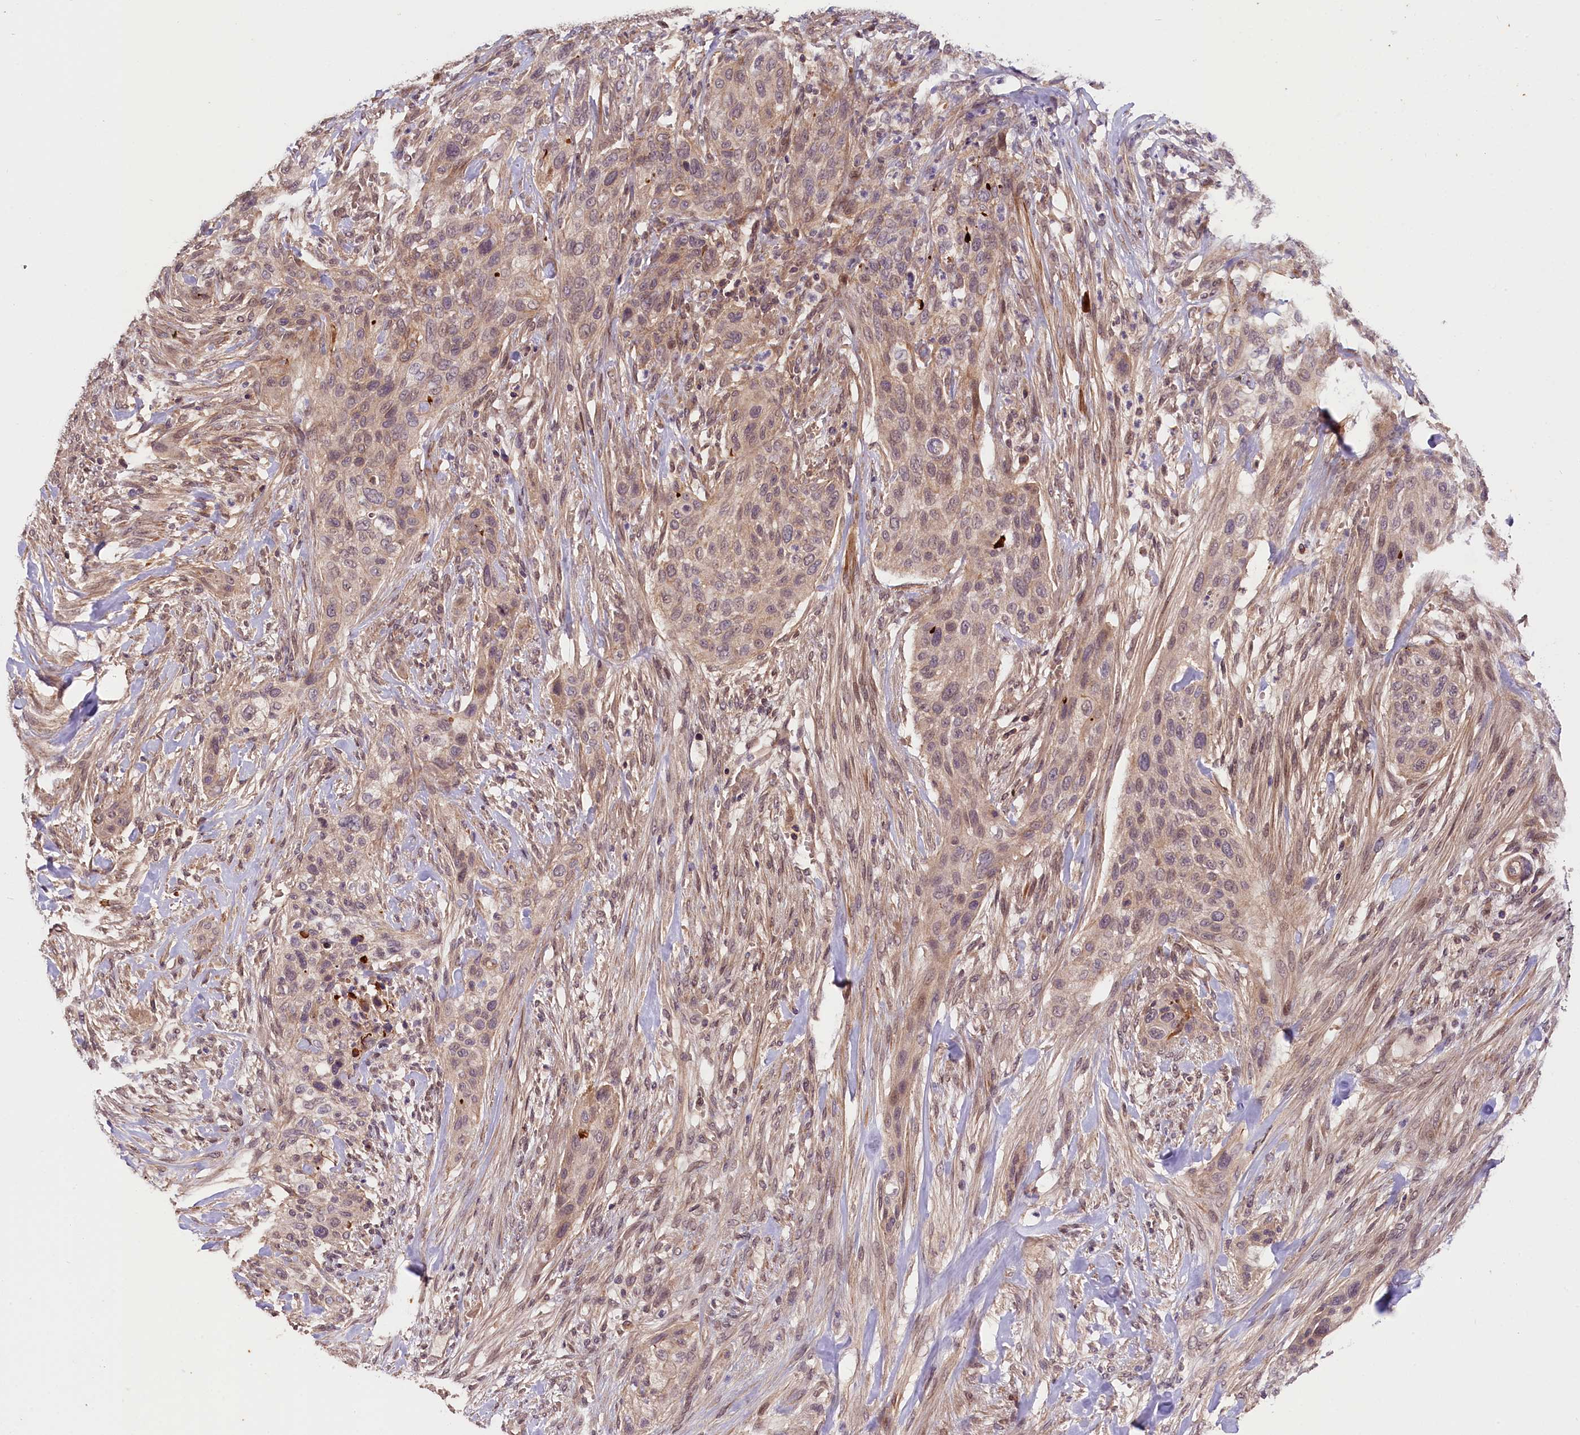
{"staining": {"intensity": "weak", "quantity": "25%-75%", "location": "cytoplasmic/membranous"}, "tissue": "urothelial cancer", "cell_type": "Tumor cells", "image_type": "cancer", "snomed": [{"axis": "morphology", "description": "Urothelial carcinoma, High grade"}, {"axis": "topography", "description": "Urinary bladder"}], "caption": "This is a histology image of immunohistochemistry staining of urothelial cancer, which shows weak expression in the cytoplasmic/membranous of tumor cells.", "gene": "ZNF480", "patient": {"sex": "male", "age": 35}}